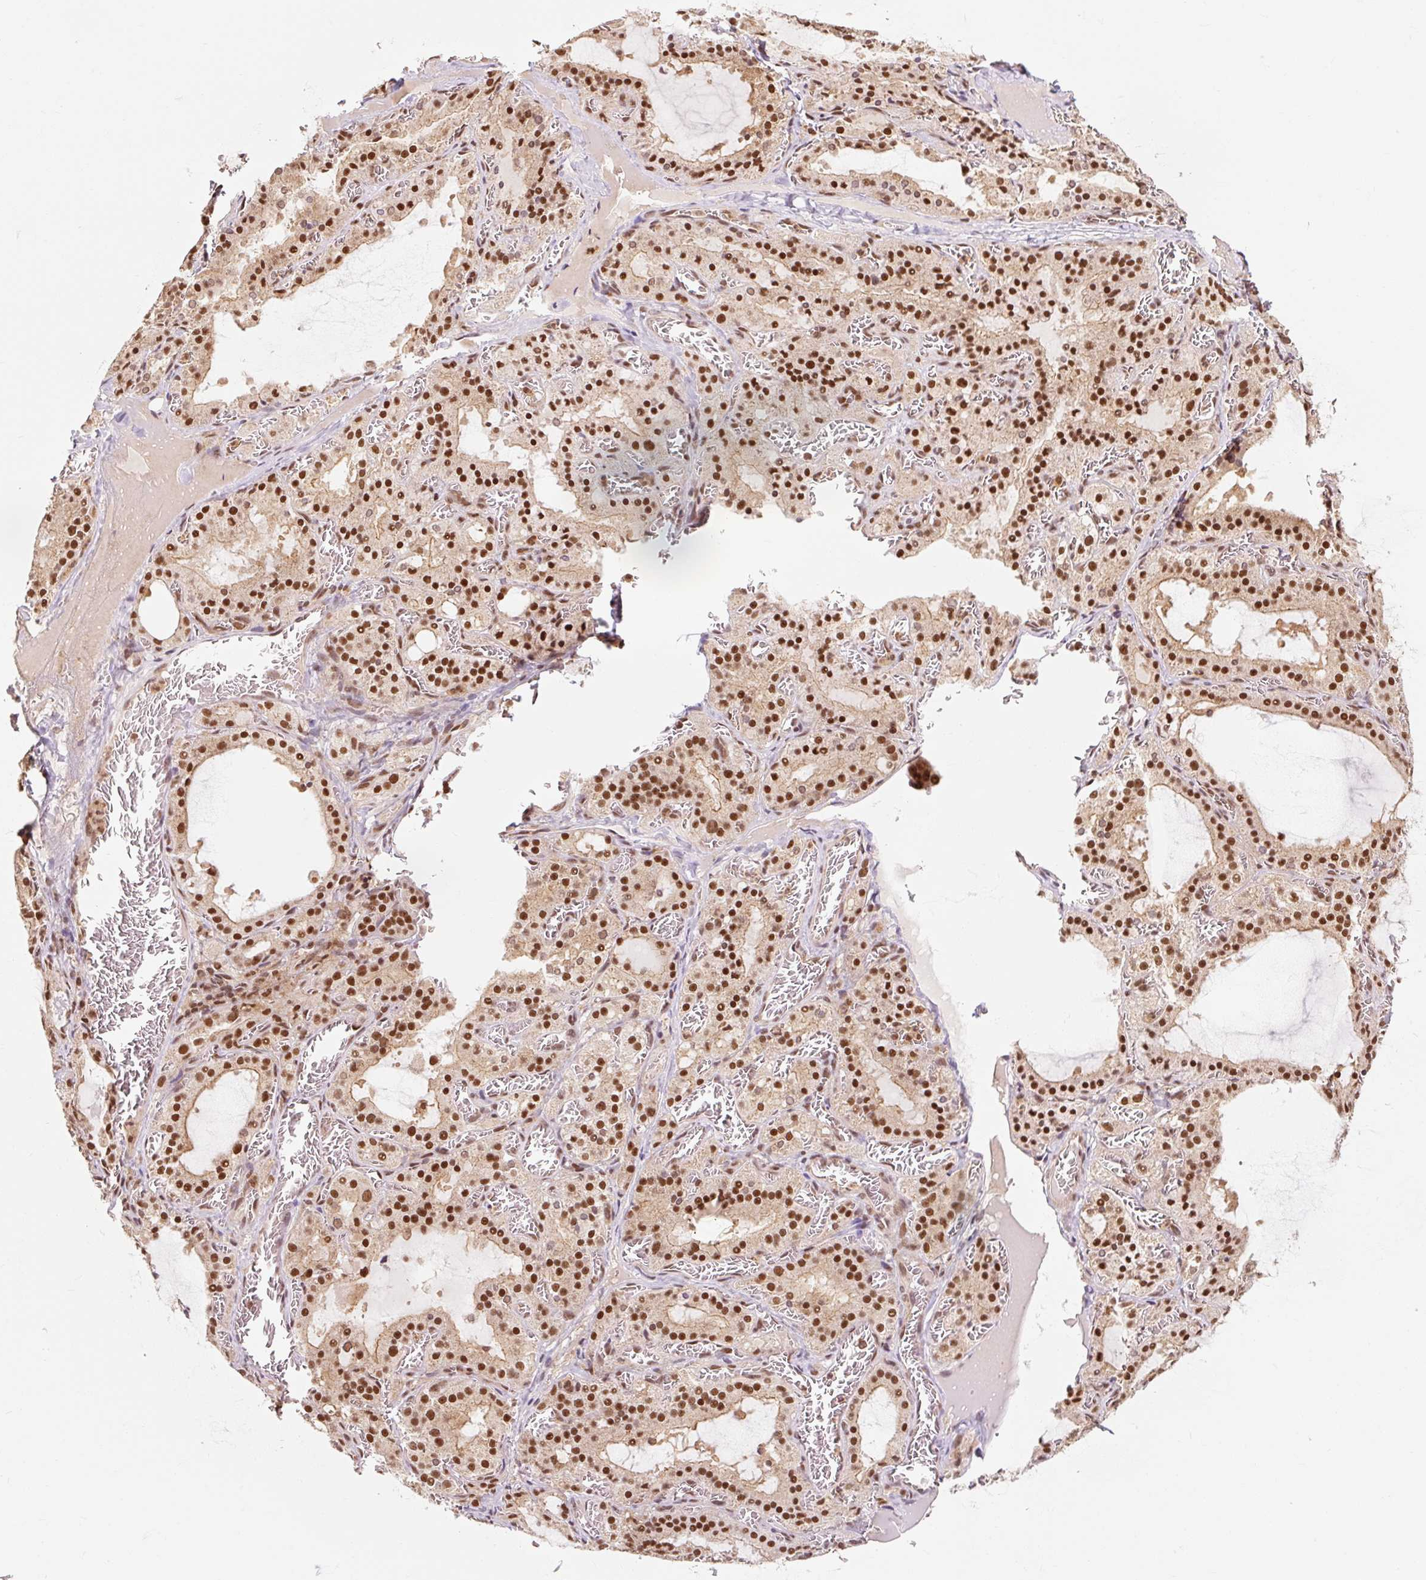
{"staining": {"intensity": "strong", "quantity": ">75%", "location": "nuclear"}, "tissue": "thyroid gland", "cell_type": "Glandular cells", "image_type": "normal", "snomed": [{"axis": "morphology", "description": "Normal tissue, NOS"}, {"axis": "topography", "description": "Thyroid gland"}], "caption": "Thyroid gland stained for a protein (brown) reveals strong nuclear positive staining in approximately >75% of glandular cells.", "gene": "CSTF1", "patient": {"sex": "female", "age": 30}}